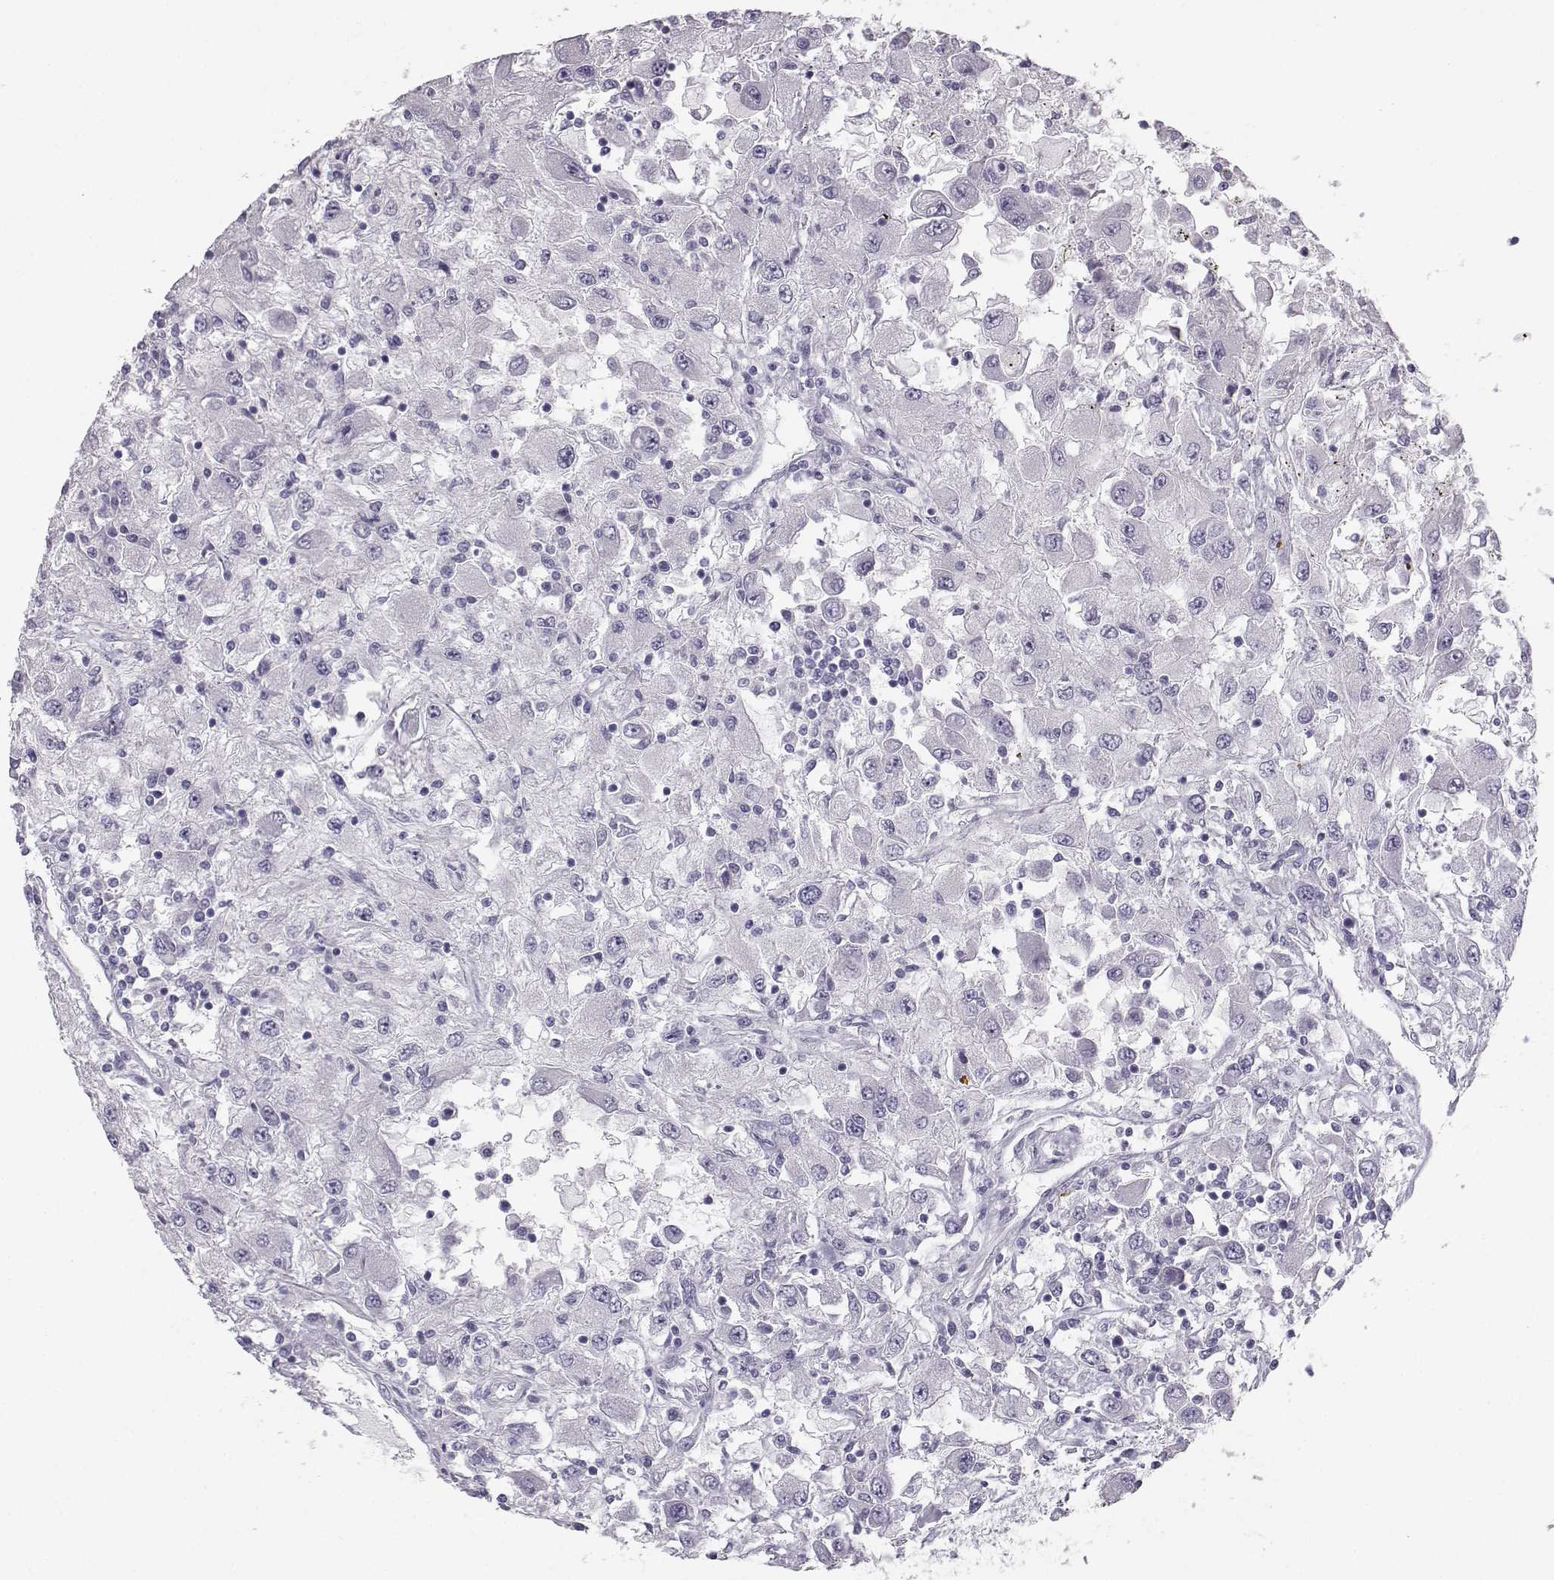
{"staining": {"intensity": "negative", "quantity": "none", "location": "none"}, "tissue": "renal cancer", "cell_type": "Tumor cells", "image_type": "cancer", "snomed": [{"axis": "morphology", "description": "Adenocarcinoma, NOS"}, {"axis": "topography", "description": "Kidney"}], "caption": "Tumor cells are negative for protein expression in human renal cancer (adenocarcinoma).", "gene": "MYCBPAP", "patient": {"sex": "female", "age": 67}}